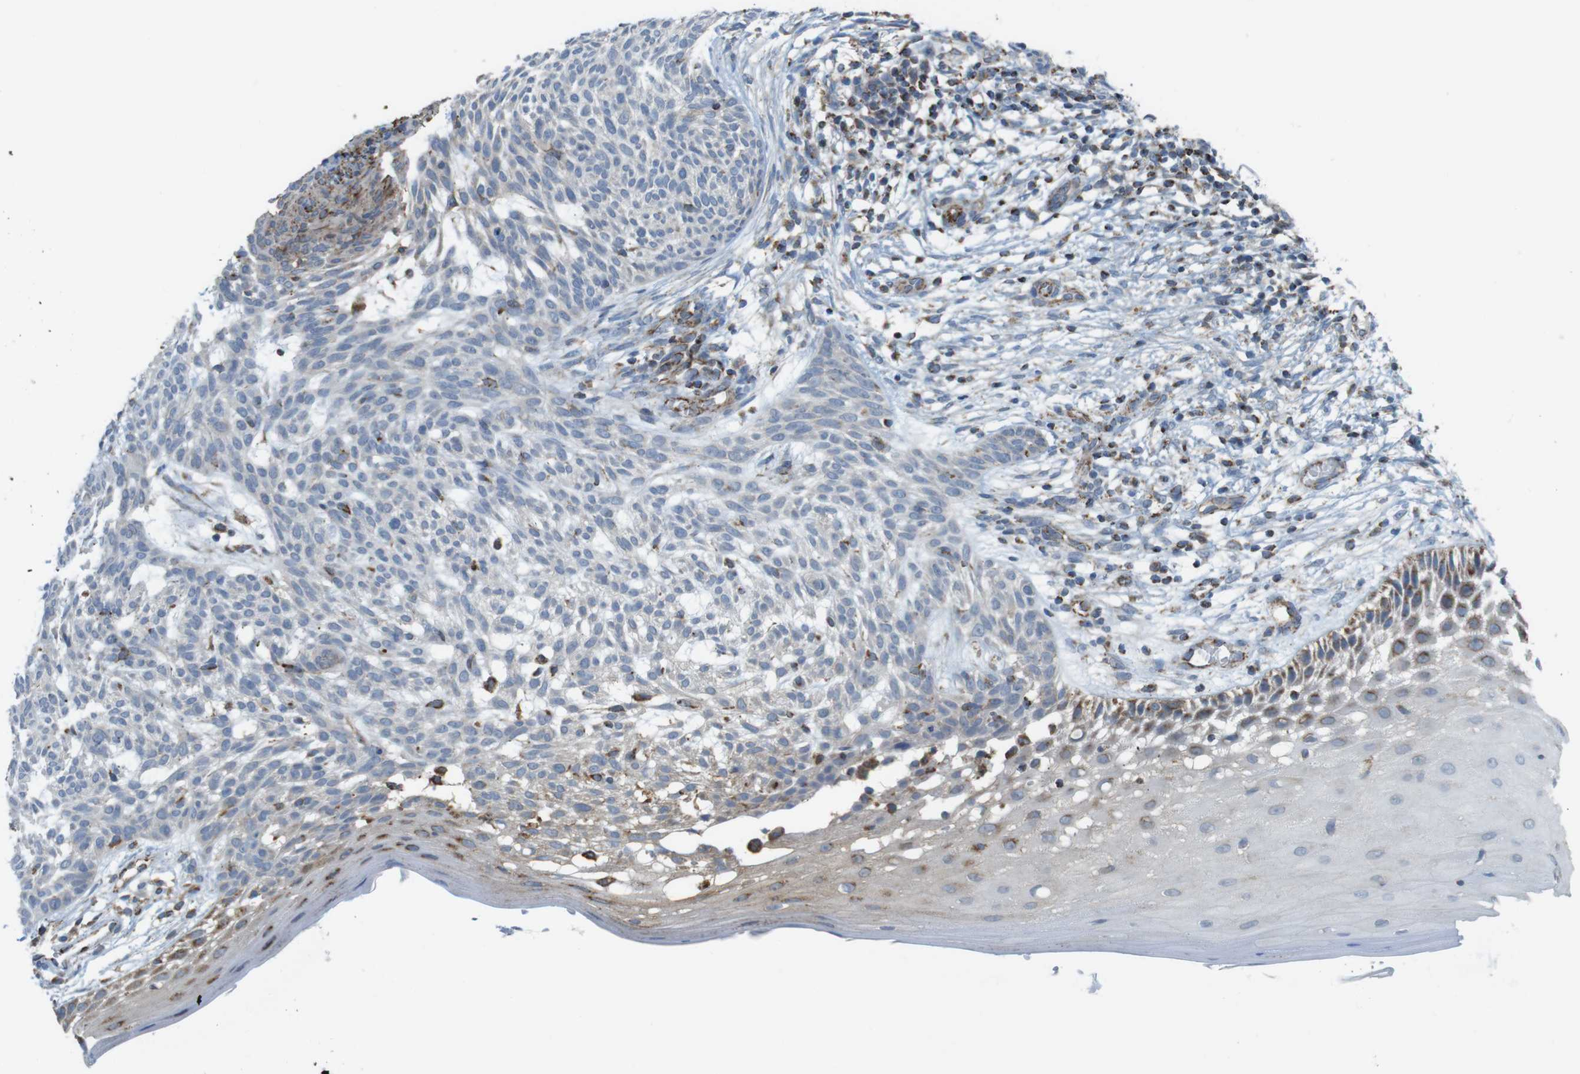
{"staining": {"intensity": "negative", "quantity": "none", "location": "none"}, "tissue": "skin cancer", "cell_type": "Tumor cells", "image_type": "cancer", "snomed": [{"axis": "morphology", "description": "Basal cell carcinoma"}, {"axis": "topography", "description": "Skin"}], "caption": "Immunohistochemistry (IHC) histopathology image of human skin basal cell carcinoma stained for a protein (brown), which exhibits no expression in tumor cells.", "gene": "GRIK2", "patient": {"sex": "female", "age": 59}}